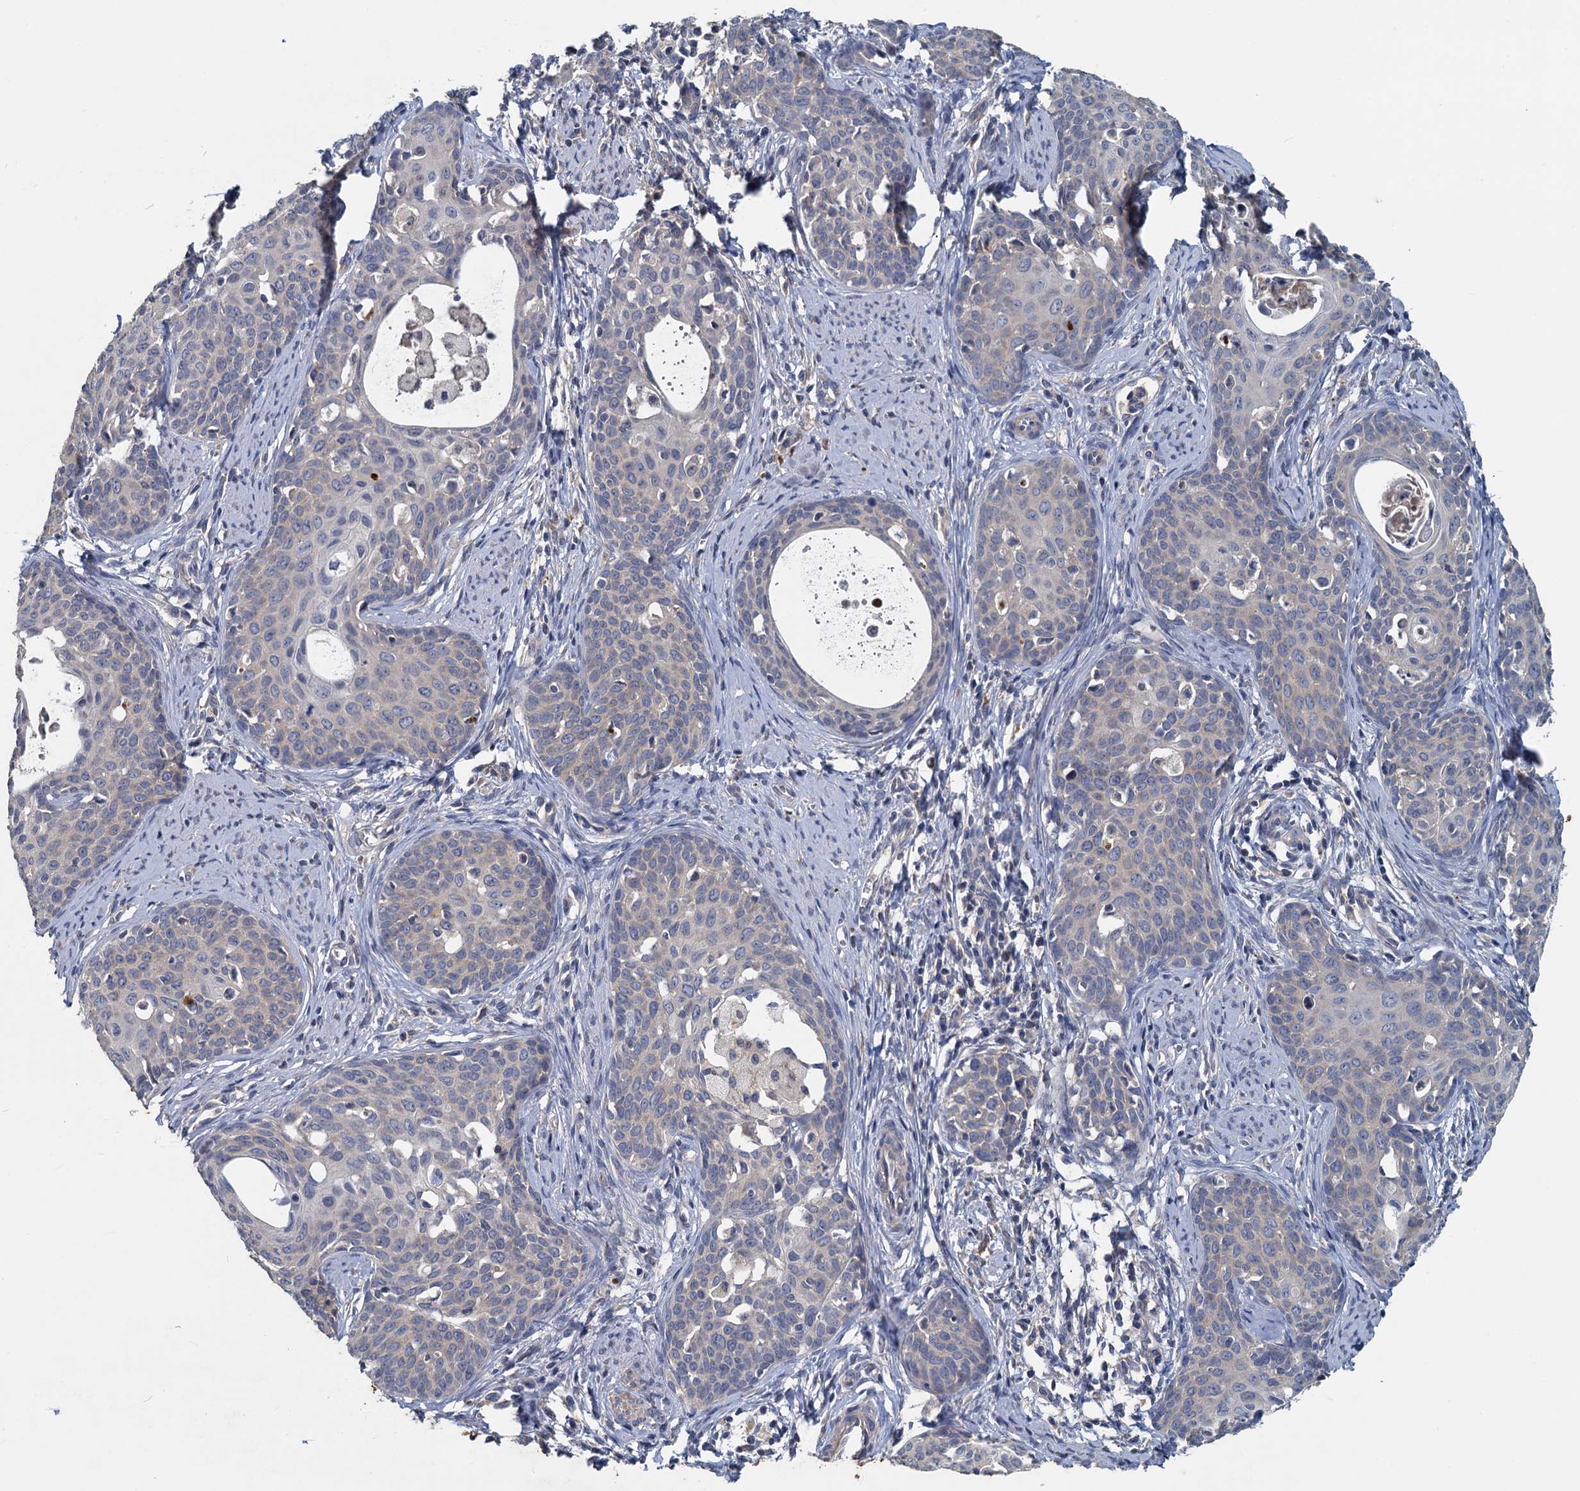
{"staining": {"intensity": "negative", "quantity": "none", "location": "none"}, "tissue": "cervical cancer", "cell_type": "Tumor cells", "image_type": "cancer", "snomed": [{"axis": "morphology", "description": "Squamous cell carcinoma, NOS"}, {"axis": "topography", "description": "Cervix"}], "caption": "Human cervical cancer stained for a protein using immunohistochemistry (IHC) shows no staining in tumor cells.", "gene": "SLC2A7", "patient": {"sex": "female", "age": 52}}